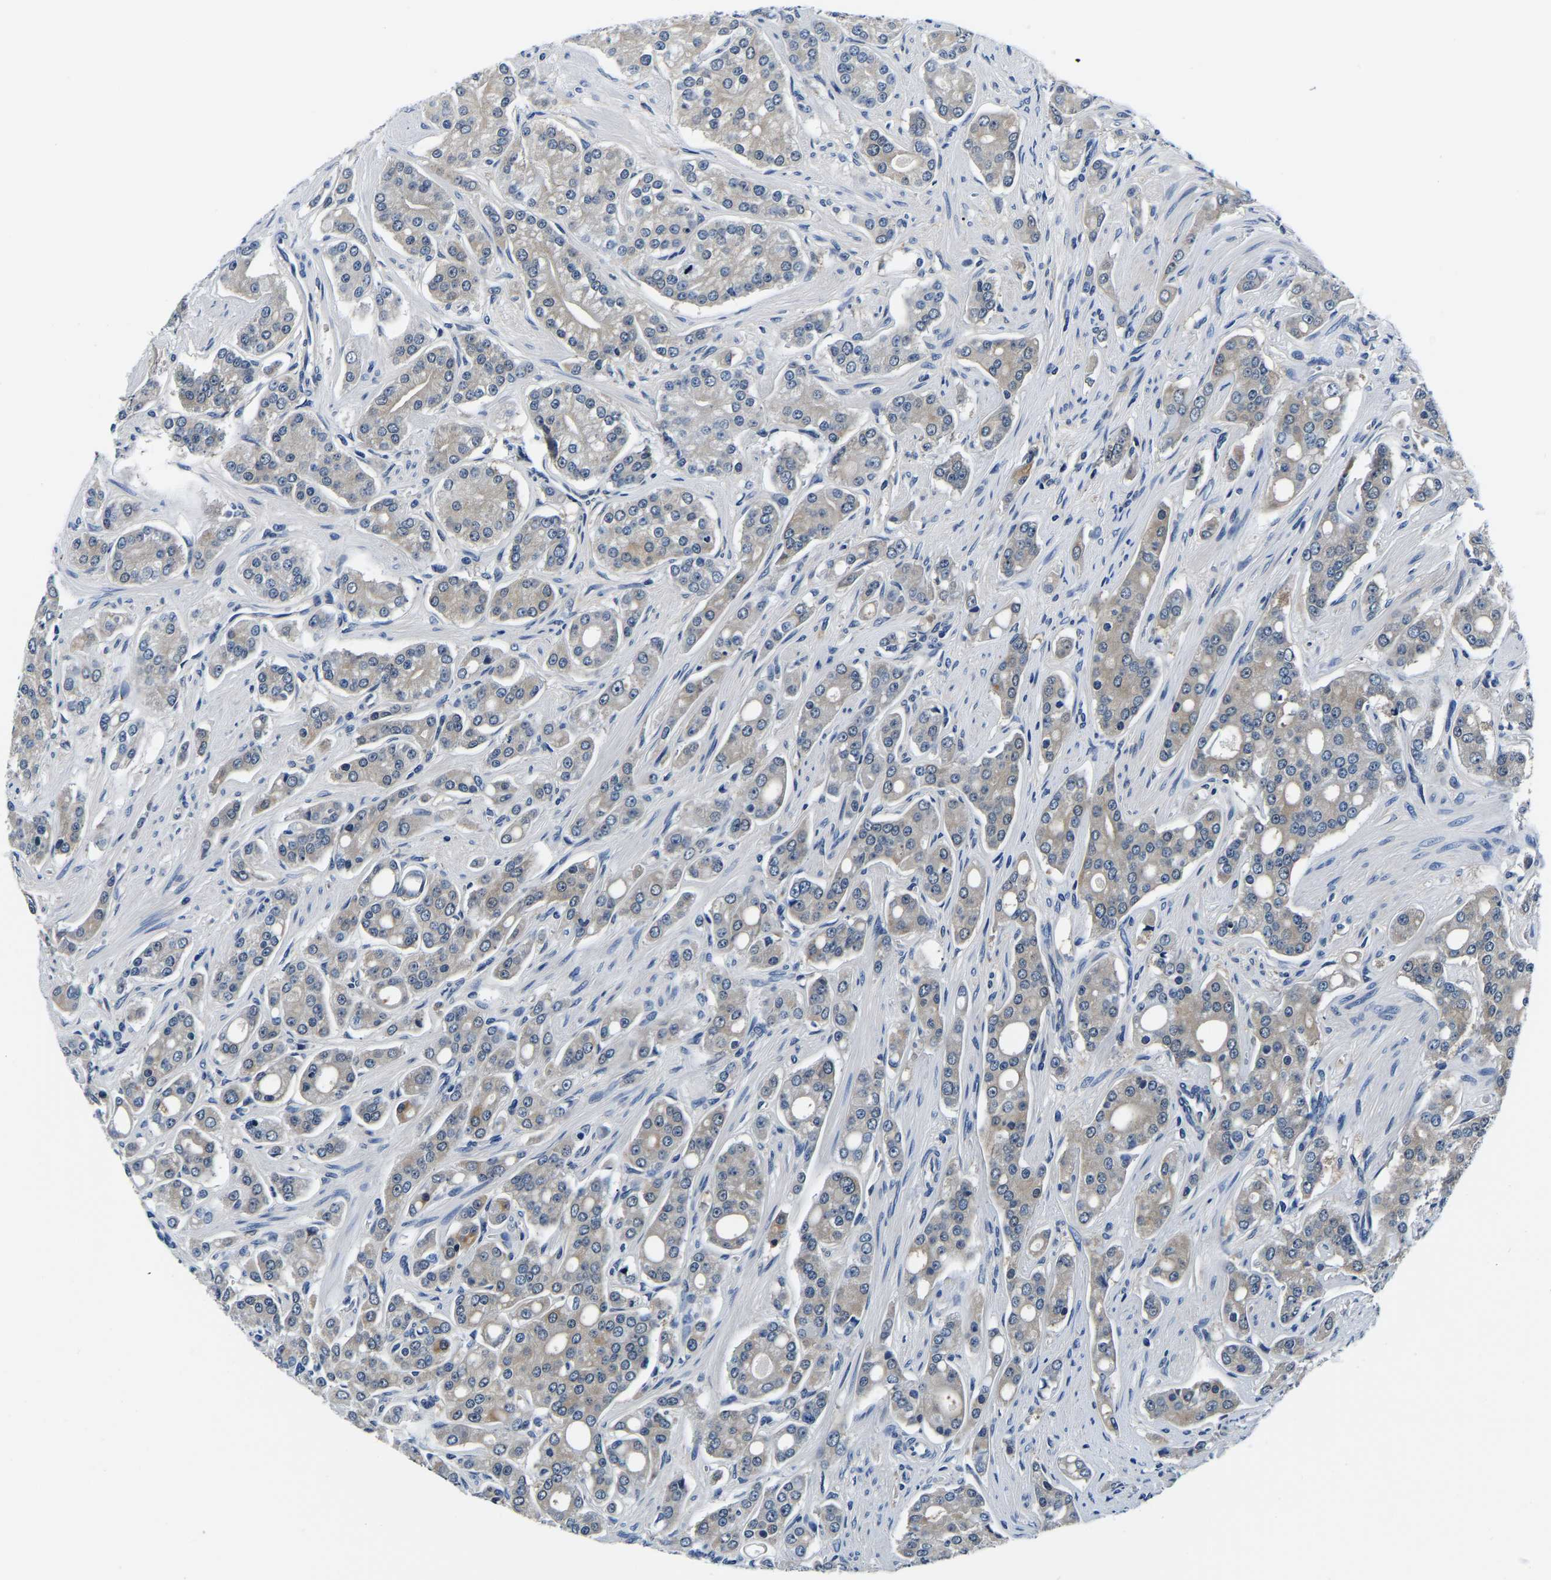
{"staining": {"intensity": "weak", "quantity": "<25%", "location": "cytoplasmic/membranous"}, "tissue": "prostate cancer", "cell_type": "Tumor cells", "image_type": "cancer", "snomed": [{"axis": "morphology", "description": "Adenocarcinoma, High grade"}, {"axis": "topography", "description": "Prostate"}], "caption": "Immunohistochemistry histopathology image of human prostate adenocarcinoma (high-grade) stained for a protein (brown), which reveals no positivity in tumor cells.", "gene": "ACO1", "patient": {"sex": "male", "age": 71}}